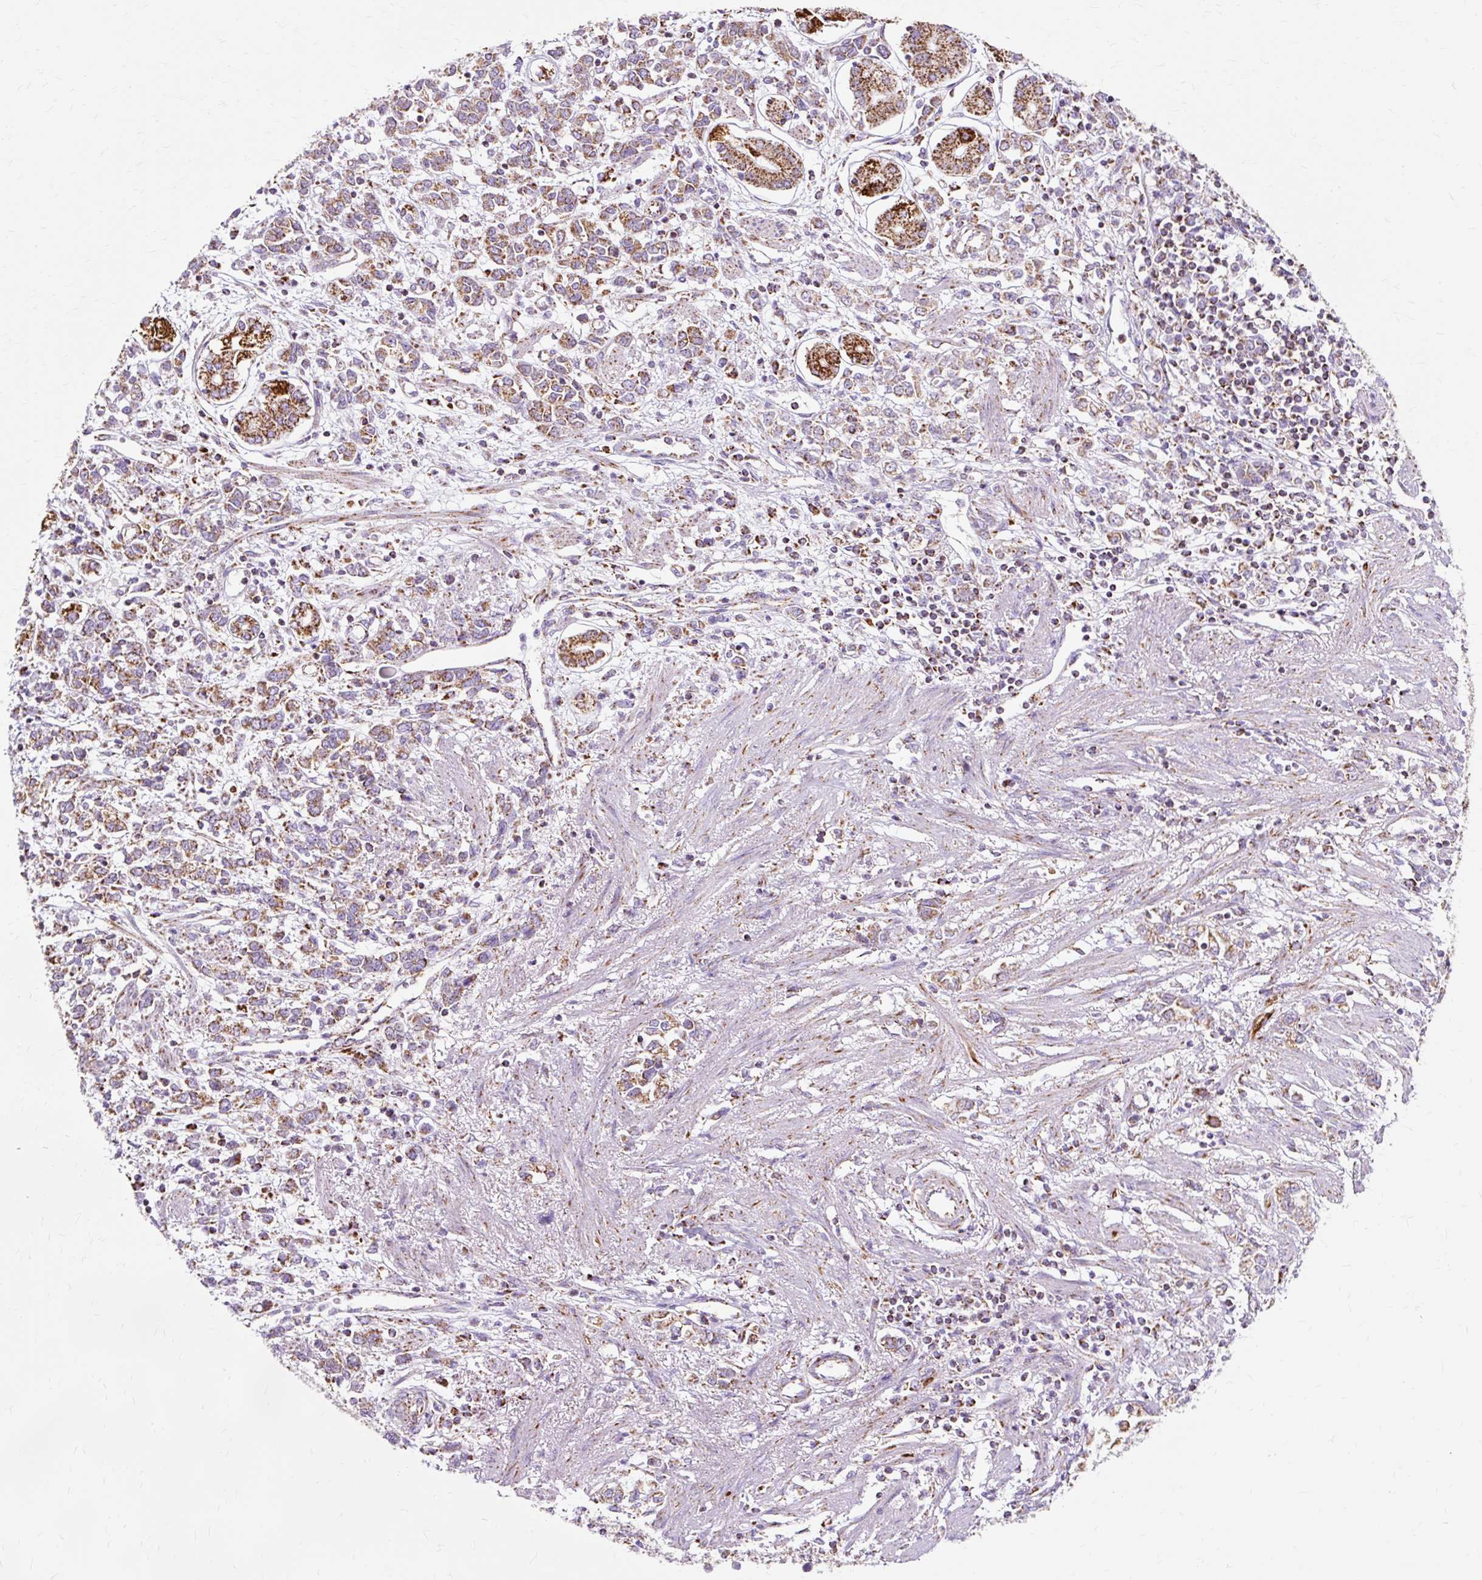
{"staining": {"intensity": "moderate", "quantity": ">75%", "location": "cytoplasmic/membranous"}, "tissue": "stomach cancer", "cell_type": "Tumor cells", "image_type": "cancer", "snomed": [{"axis": "morphology", "description": "Adenocarcinoma, NOS"}, {"axis": "topography", "description": "Stomach"}], "caption": "Stomach adenocarcinoma stained with a protein marker exhibits moderate staining in tumor cells.", "gene": "DLAT", "patient": {"sex": "female", "age": 76}}